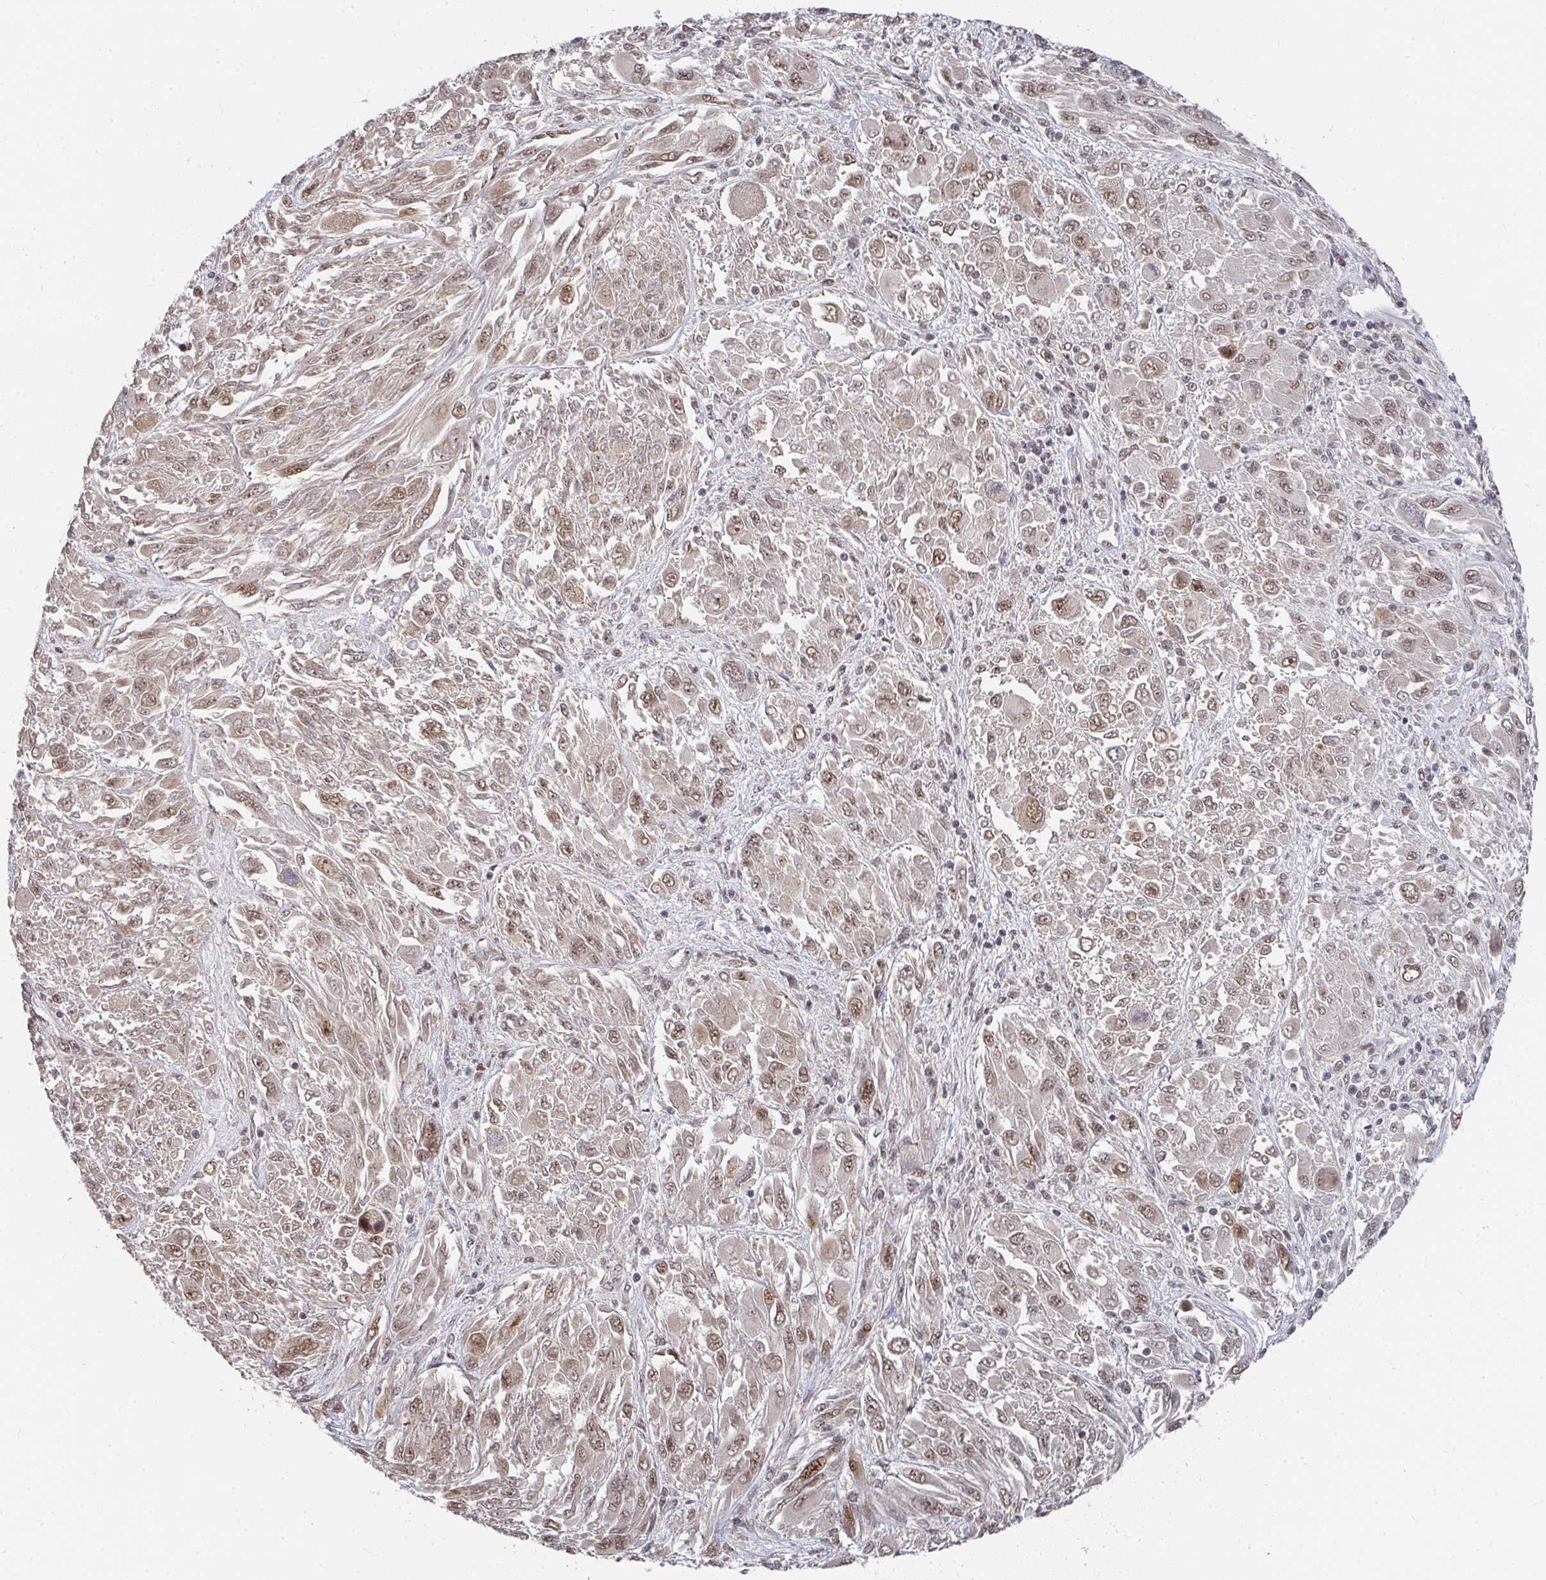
{"staining": {"intensity": "moderate", "quantity": ">75%", "location": "nuclear"}, "tissue": "melanoma", "cell_type": "Tumor cells", "image_type": "cancer", "snomed": [{"axis": "morphology", "description": "Malignant melanoma, NOS"}, {"axis": "topography", "description": "Skin"}], "caption": "Melanoma was stained to show a protein in brown. There is medium levels of moderate nuclear positivity in approximately >75% of tumor cells.", "gene": "RBBP5", "patient": {"sex": "female", "age": 91}}